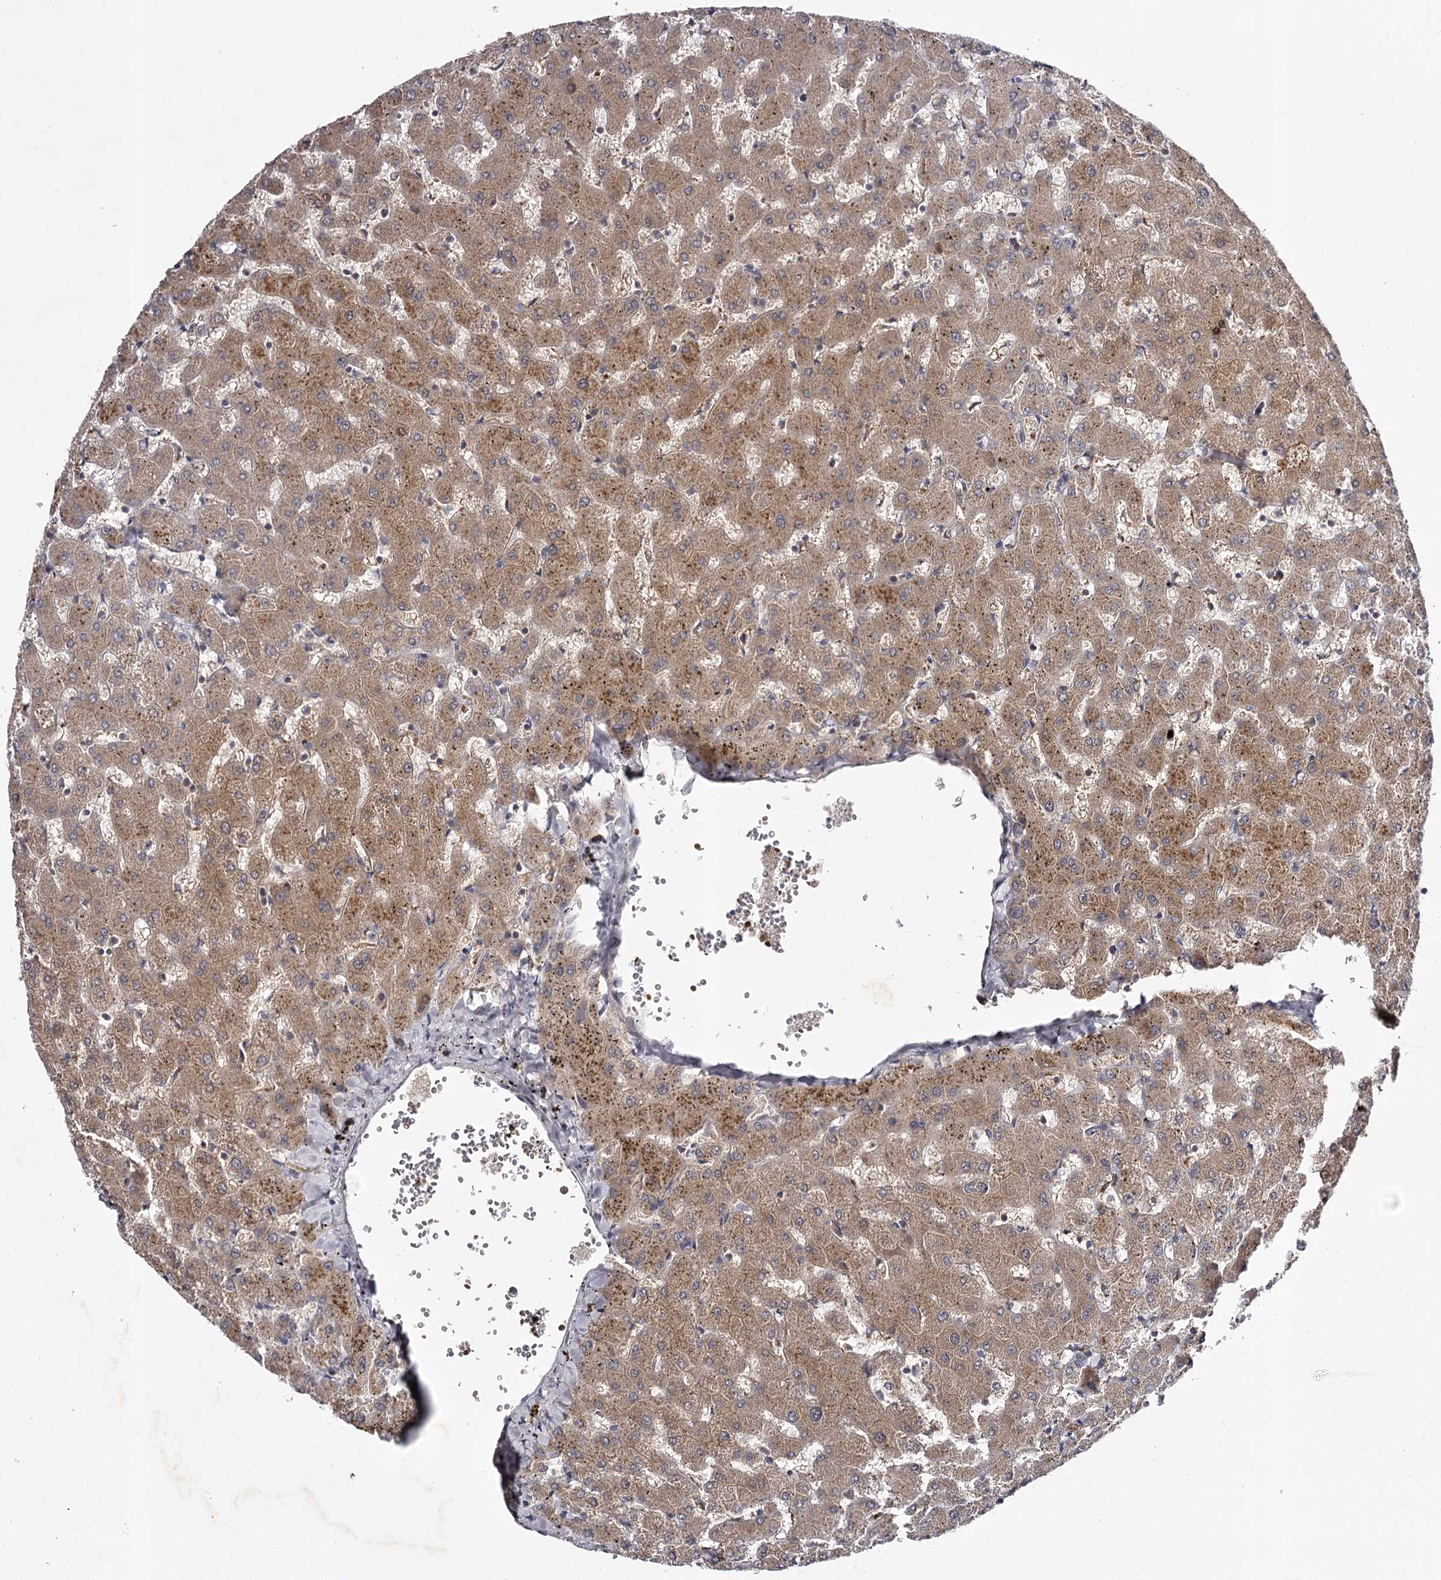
{"staining": {"intensity": "negative", "quantity": "none", "location": "none"}, "tissue": "liver", "cell_type": "Cholangiocytes", "image_type": "normal", "snomed": [{"axis": "morphology", "description": "Normal tissue, NOS"}, {"axis": "topography", "description": "Liver"}], "caption": "This is an immunohistochemistry photomicrograph of normal human liver. There is no staining in cholangiocytes.", "gene": "RASSF6", "patient": {"sex": "female", "age": 63}}